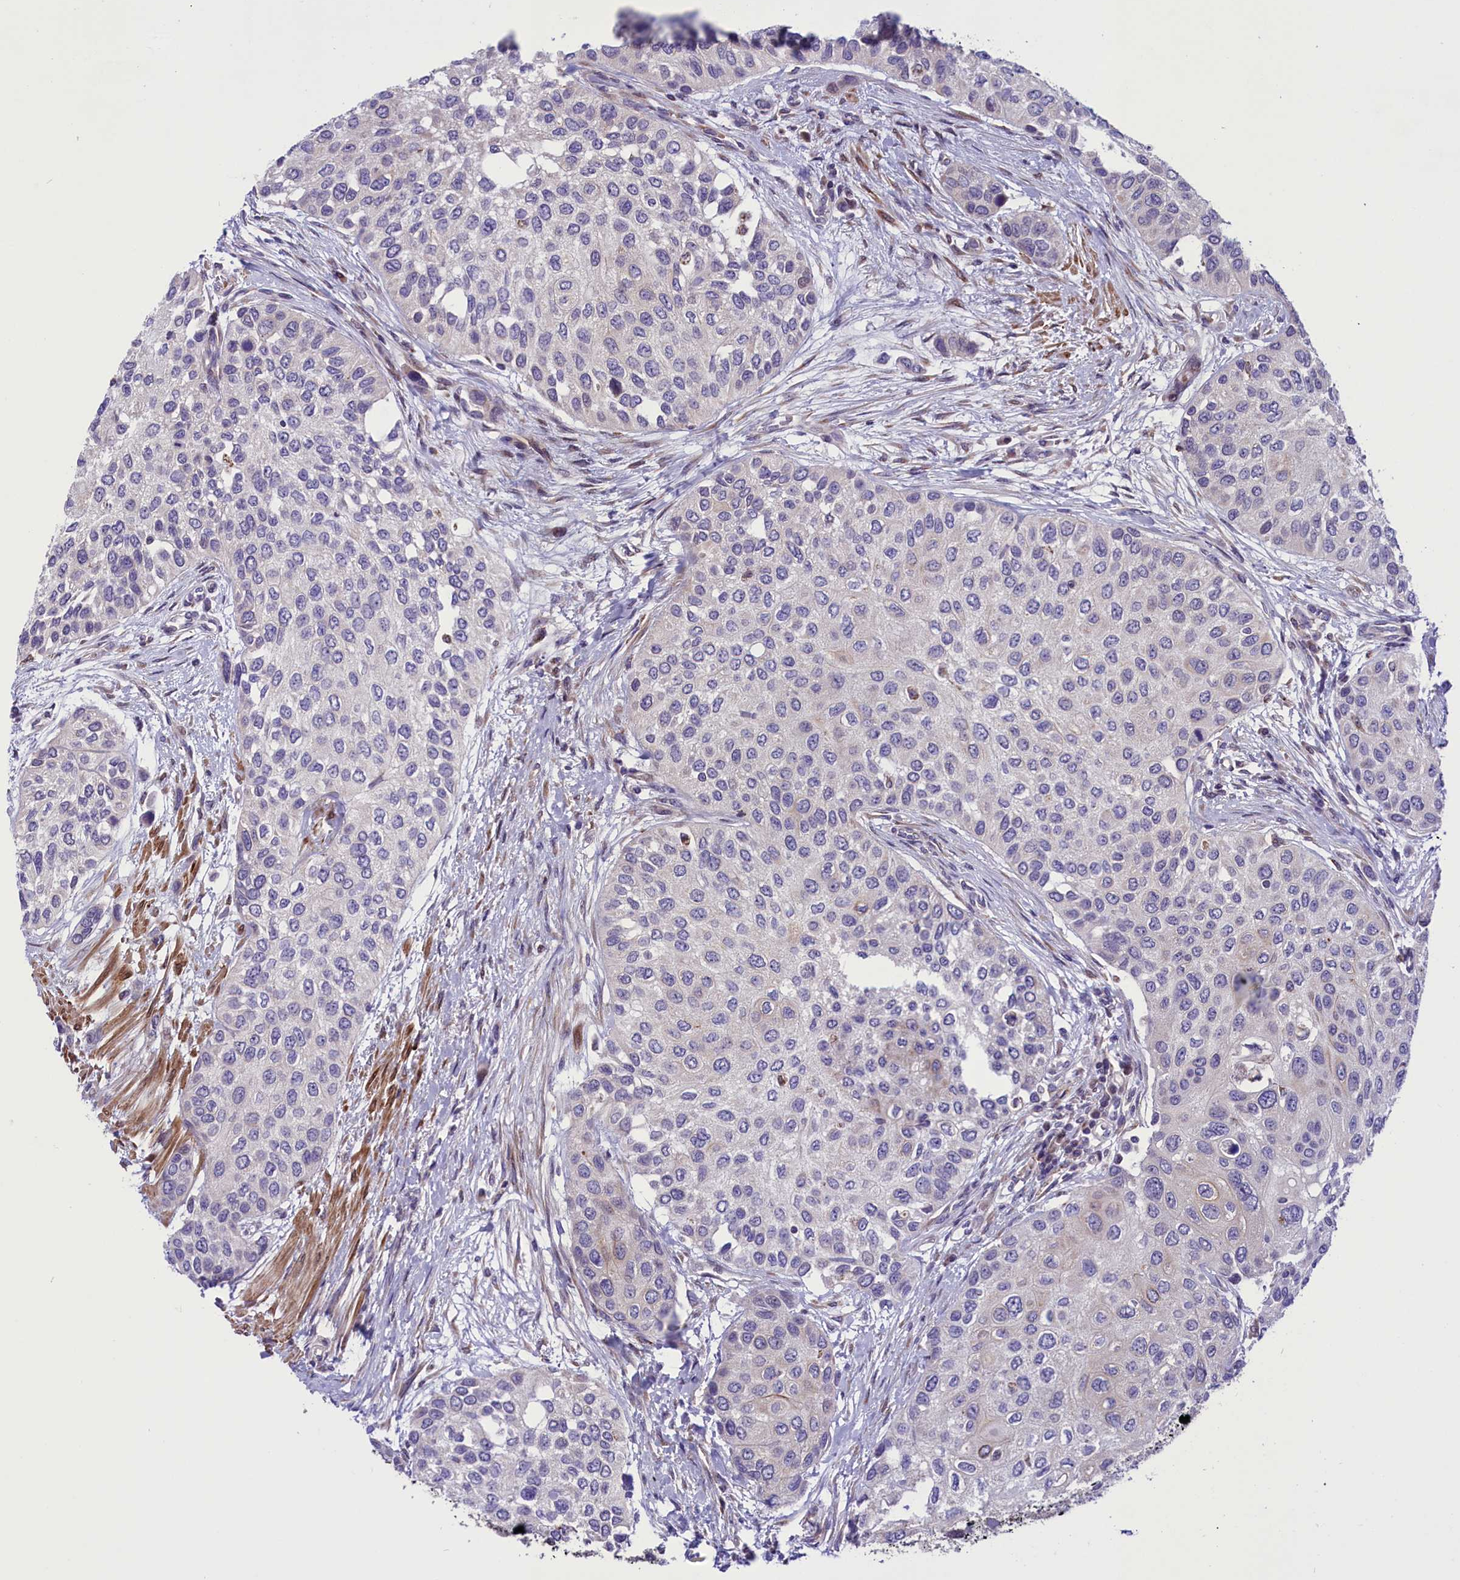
{"staining": {"intensity": "negative", "quantity": "none", "location": "none"}, "tissue": "urothelial cancer", "cell_type": "Tumor cells", "image_type": "cancer", "snomed": [{"axis": "morphology", "description": "Normal tissue, NOS"}, {"axis": "morphology", "description": "Urothelial carcinoma, High grade"}, {"axis": "topography", "description": "Vascular tissue"}, {"axis": "topography", "description": "Urinary bladder"}], "caption": "This is an immunohistochemistry (IHC) image of high-grade urothelial carcinoma. There is no staining in tumor cells.", "gene": "MIEF2", "patient": {"sex": "female", "age": 56}}